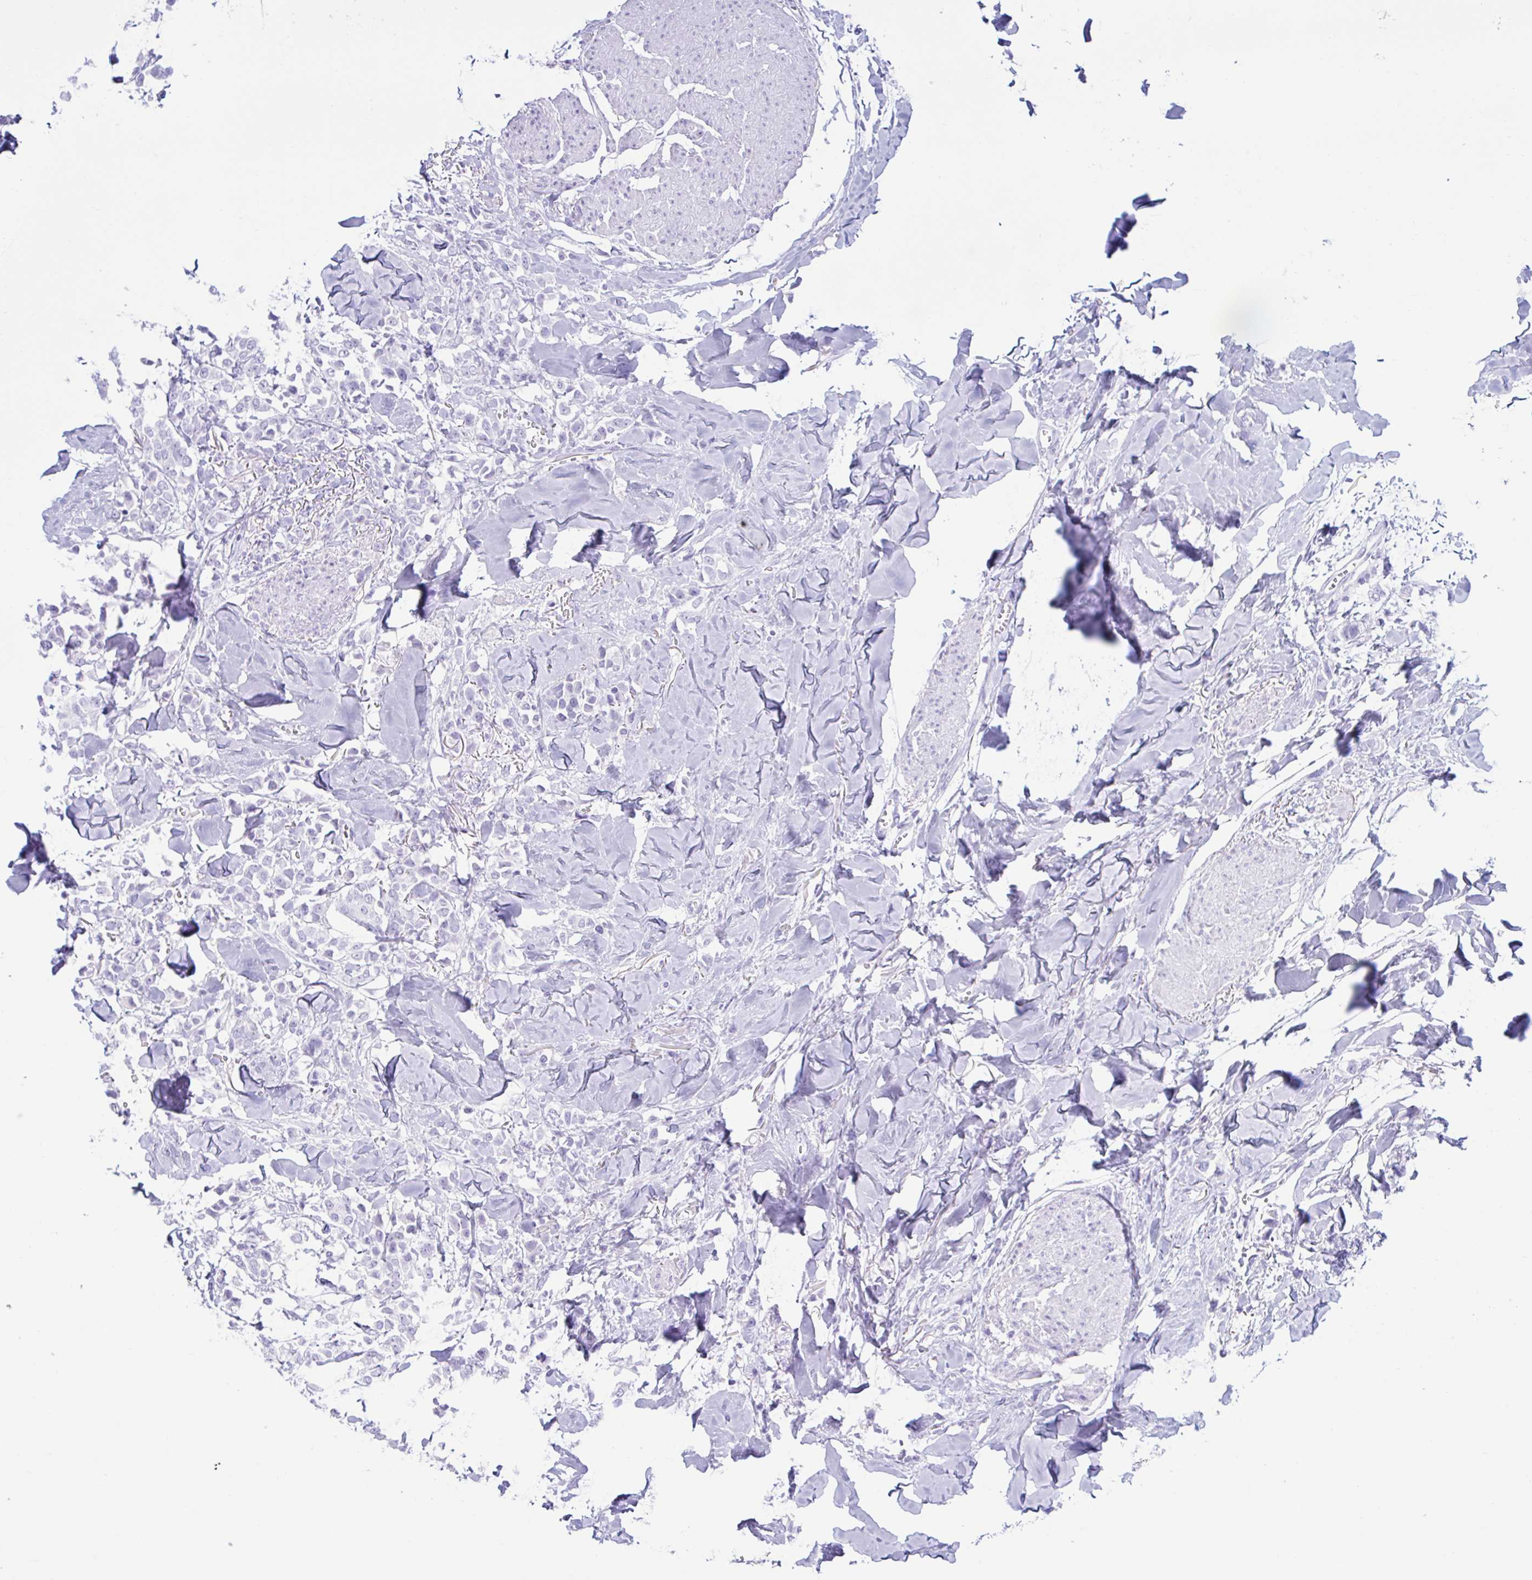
{"staining": {"intensity": "negative", "quantity": "none", "location": "none"}, "tissue": "breast cancer", "cell_type": "Tumor cells", "image_type": "cancer", "snomed": [{"axis": "morphology", "description": "Lobular carcinoma"}, {"axis": "topography", "description": "Breast"}], "caption": "DAB (3,3'-diaminobenzidine) immunohistochemical staining of human lobular carcinoma (breast) demonstrates no significant staining in tumor cells. (DAB (3,3'-diaminobenzidine) immunohistochemistry (IHC) visualized using brightfield microscopy, high magnification).", "gene": "MRGPRG", "patient": {"sex": "female", "age": 91}}